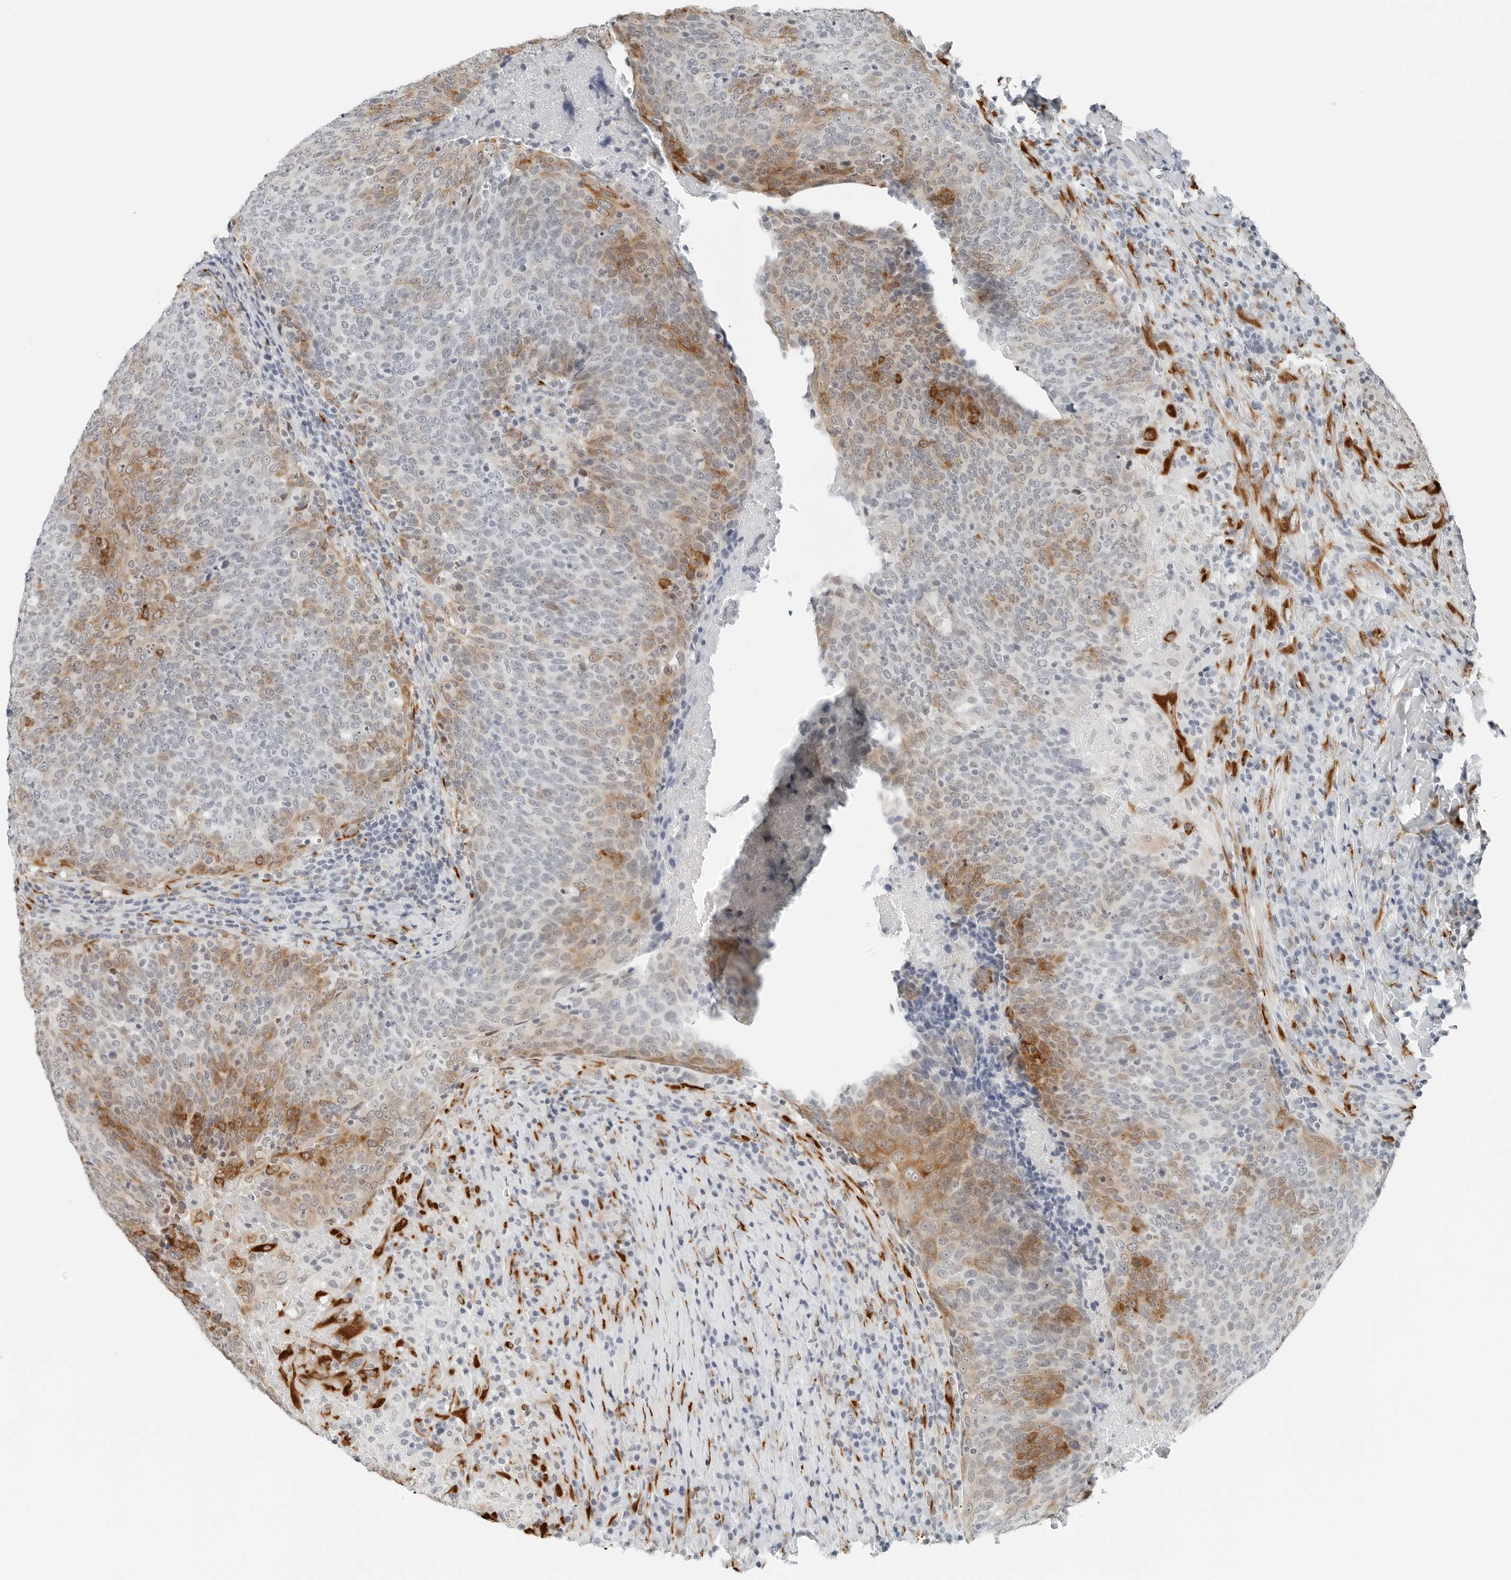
{"staining": {"intensity": "moderate", "quantity": "25%-75%", "location": "cytoplasmic/membranous"}, "tissue": "head and neck cancer", "cell_type": "Tumor cells", "image_type": "cancer", "snomed": [{"axis": "morphology", "description": "Squamous cell carcinoma, NOS"}, {"axis": "morphology", "description": "Squamous cell carcinoma, metastatic, NOS"}, {"axis": "topography", "description": "Lymph node"}, {"axis": "topography", "description": "Head-Neck"}], "caption": "Moderate cytoplasmic/membranous staining is identified in about 25%-75% of tumor cells in head and neck cancer.", "gene": "P4HA2", "patient": {"sex": "male", "age": 62}}